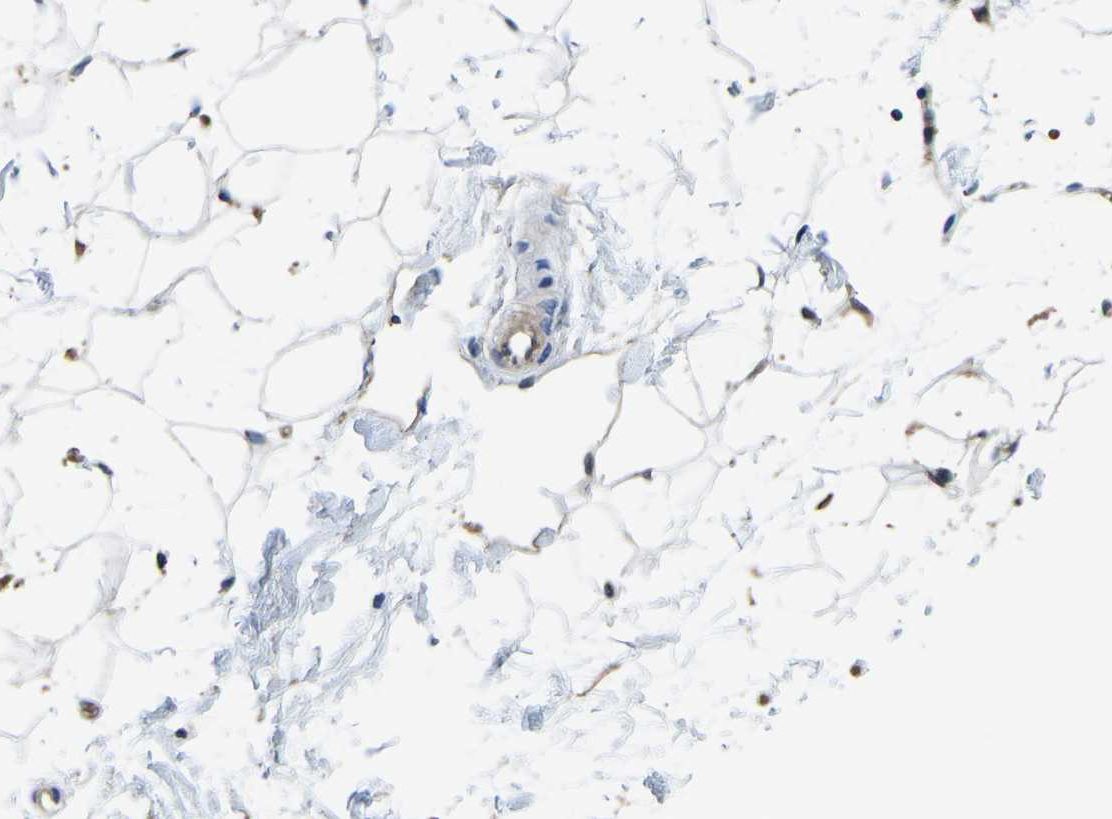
{"staining": {"intensity": "moderate", "quantity": ">75%", "location": "cytoplasmic/membranous,nuclear"}, "tissue": "breast", "cell_type": "Adipocytes", "image_type": "normal", "snomed": [{"axis": "morphology", "description": "Normal tissue, NOS"}, {"axis": "topography", "description": "Breast"}], "caption": "Human breast stained with a brown dye reveals moderate cytoplasmic/membranous,nuclear positive positivity in about >75% of adipocytes.", "gene": "DFFA", "patient": {"sex": "female", "age": 22}}